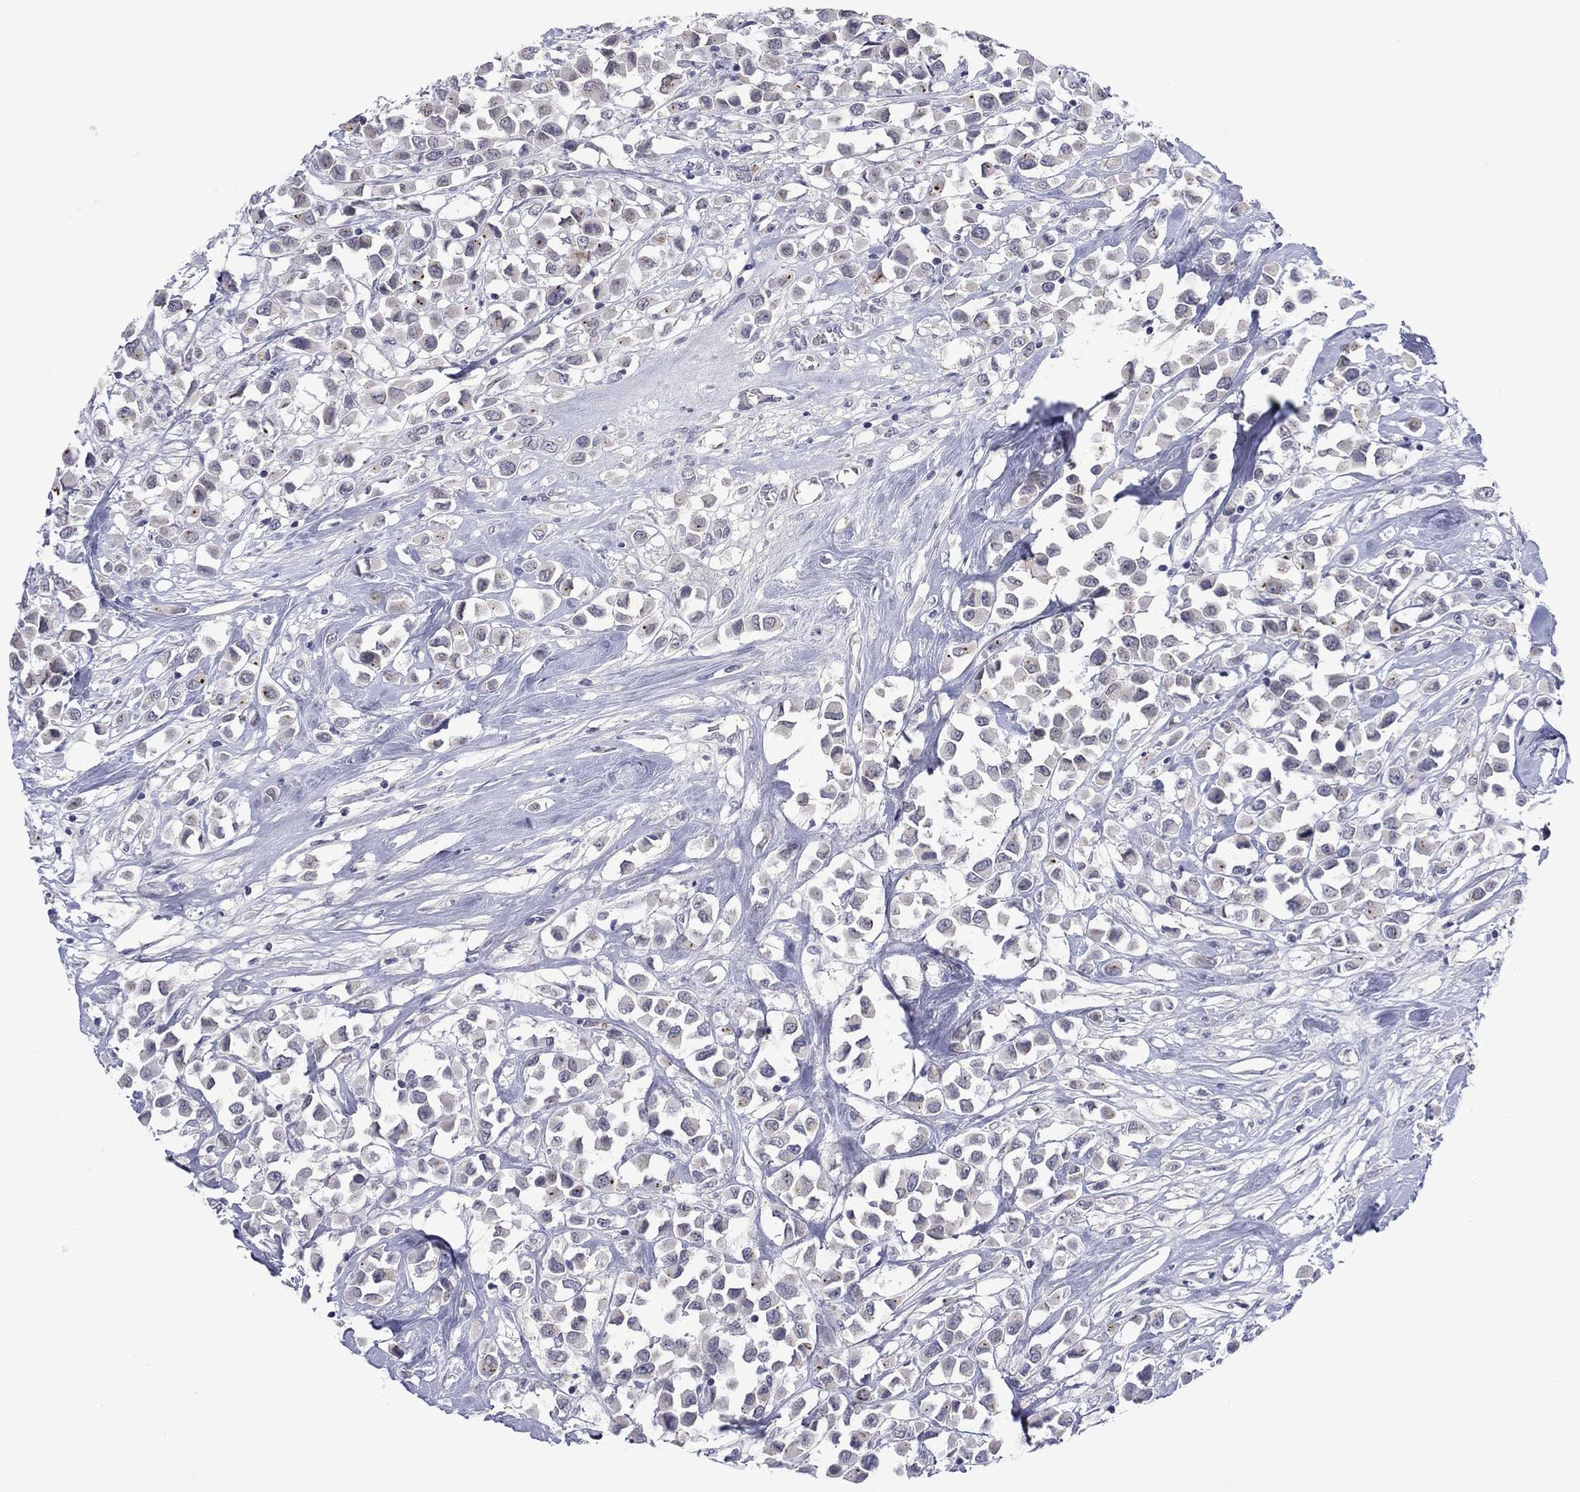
{"staining": {"intensity": "negative", "quantity": "none", "location": "none"}, "tissue": "breast cancer", "cell_type": "Tumor cells", "image_type": "cancer", "snomed": [{"axis": "morphology", "description": "Duct carcinoma"}, {"axis": "topography", "description": "Breast"}], "caption": "Tumor cells are negative for protein expression in human breast cancer (invasive ductal carcinoma).", "gene": "NSMF", "patient": {"sex": "female", "age": 61}}